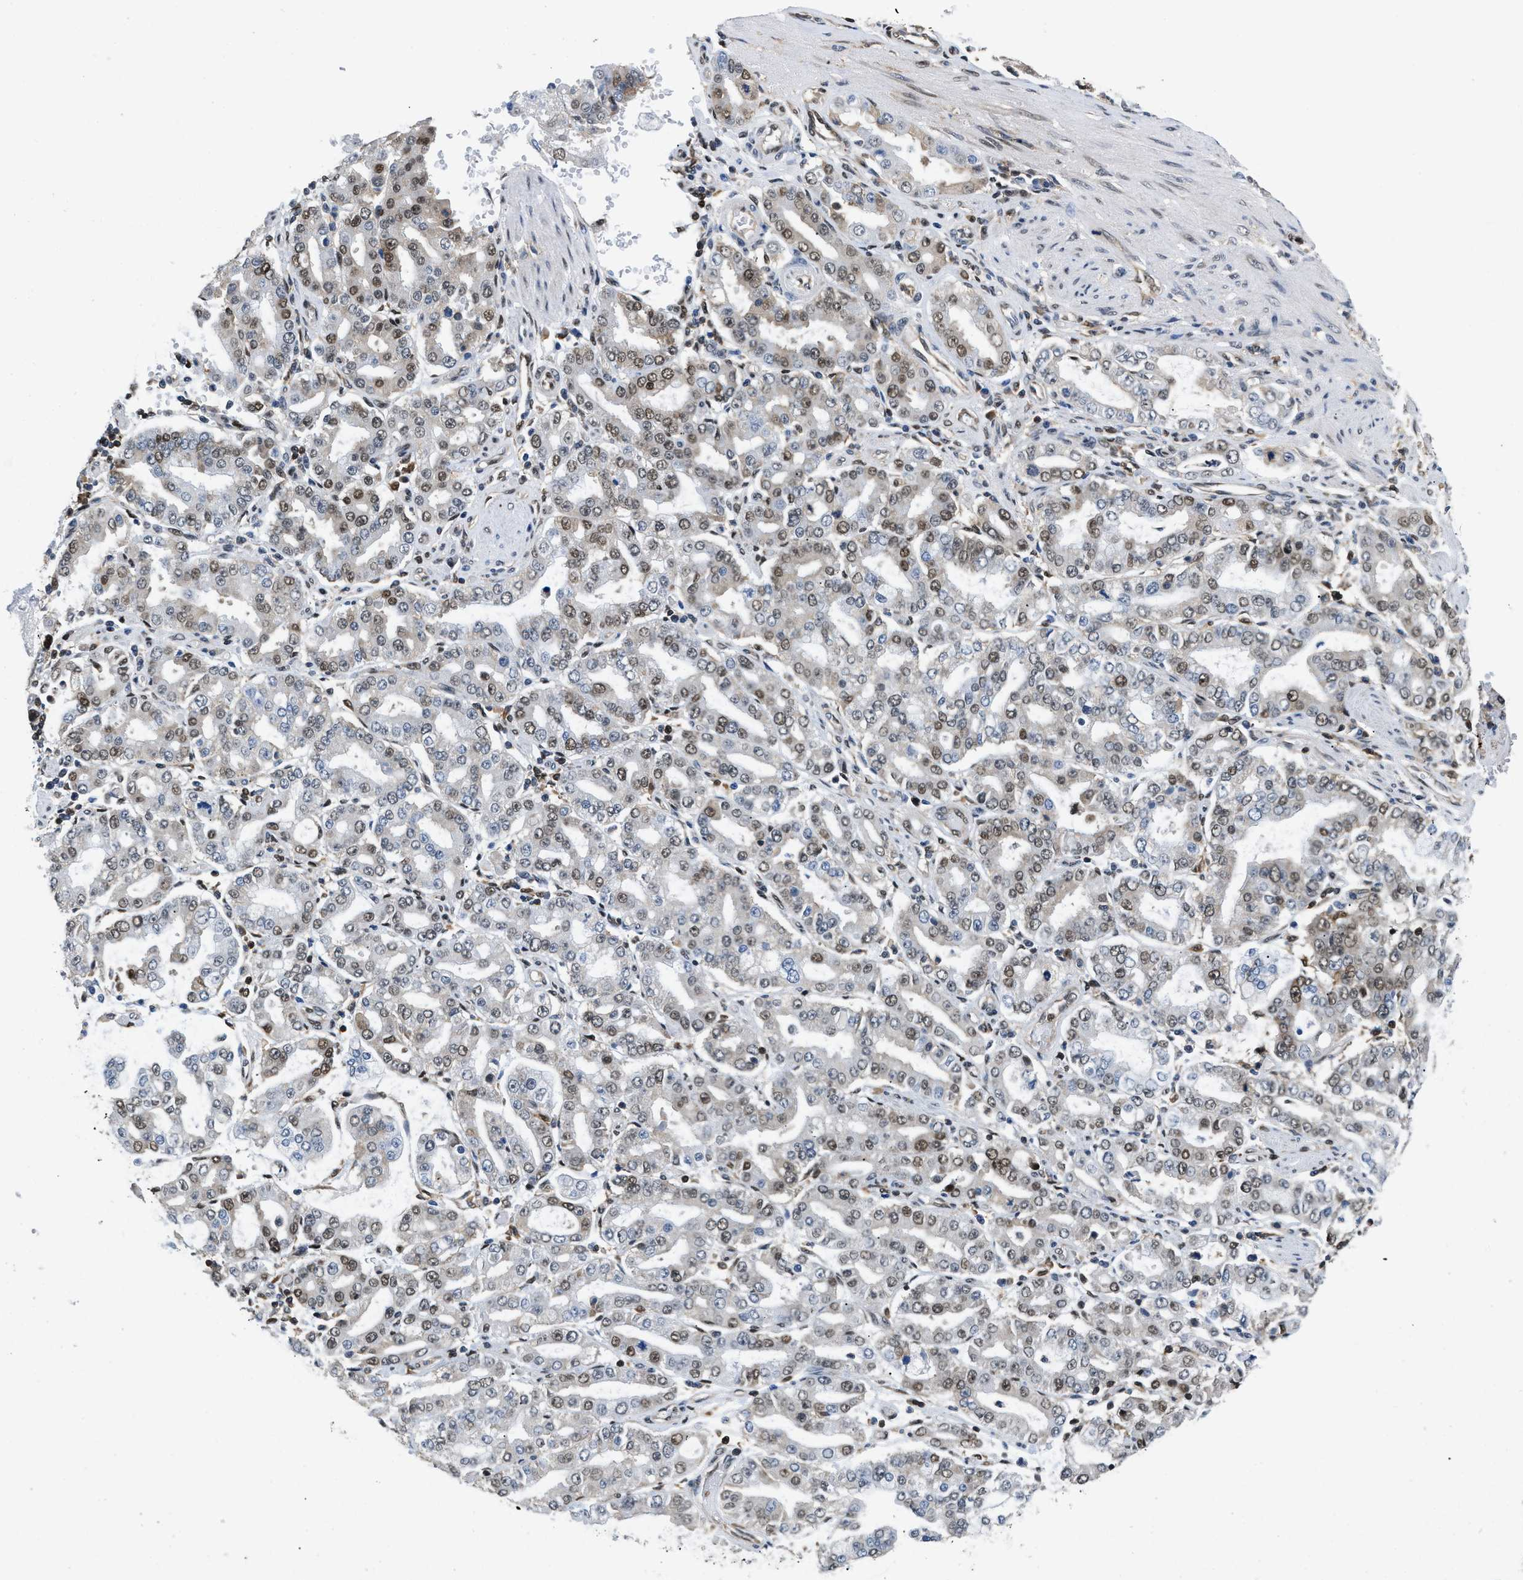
{"staining": {"intensity": "weak", "quantity": "25%-75%", "location": "nuclear"}, "tissue": "stomach cancer", "cell_type": "Tumor cells", "image_type": "cancer", "snomed": [{"axis": "morphology", "description": "Adenocarcinoma, NOS"}, {"axis": "topography", "description": "Stomach"}], "caption": "A low amount of weak nuclear staining is appreciated in about 25%-75% of tumor cells in stomach adenocarcinoma tissue. The staining was performed using DAB (3,3'-diaminobenzidine), with brown indicating positive protein expression. Nuclei are stained blue with hematoxylin.", "gene": "ATF7IP", "patient": {"sex": "male", "age": 76}}